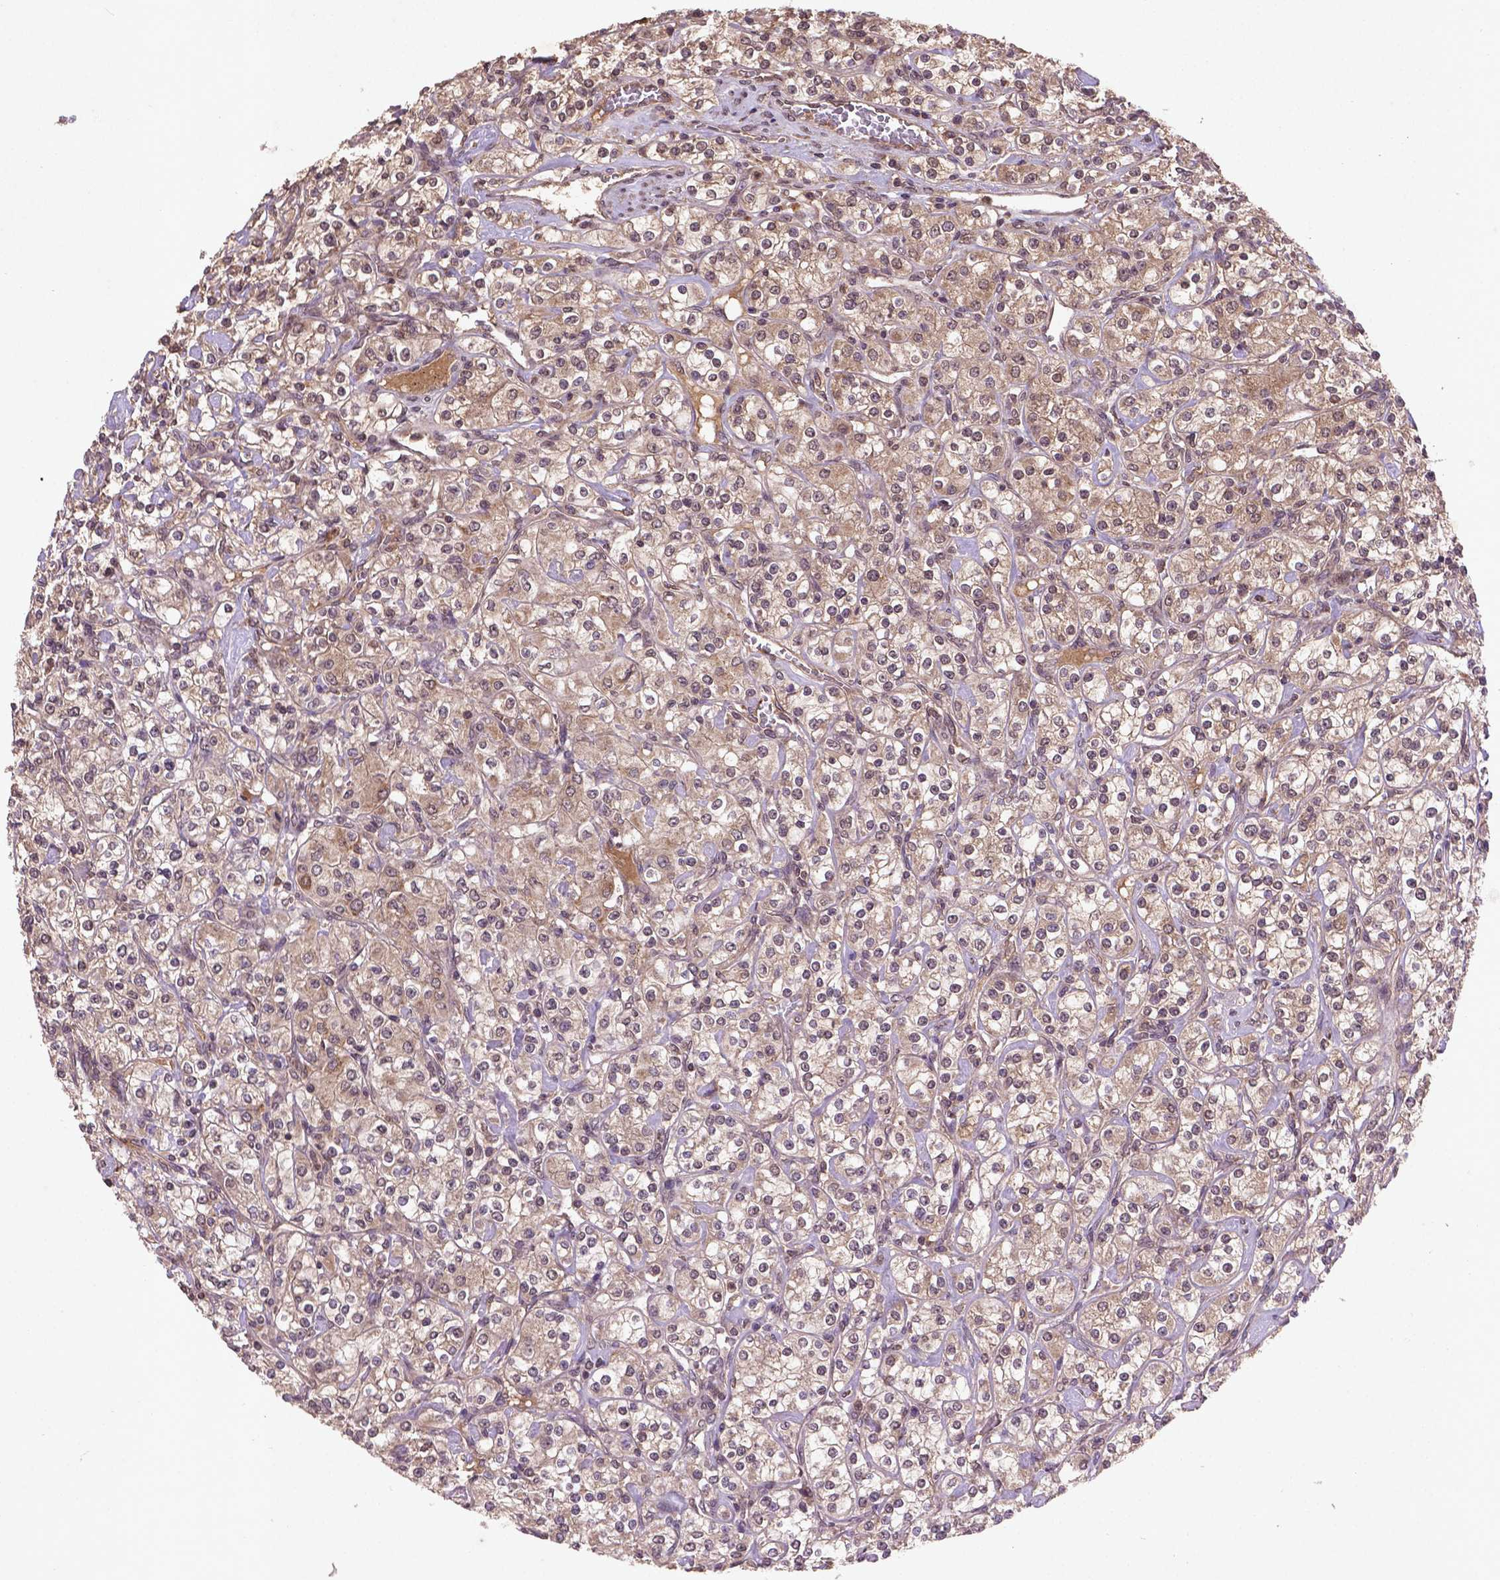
{"staining": {"intensity": "weak", "quantity": ">75%", "location": "cytoplasmic/membranous"}, "tissue": "renal cancer", "cell_type": "Tumor cells", "image_type": "cancer", "snomed": [{"axis": "morphology", "description": "Adenocarcinoma, NOS"}, {"axis": "topography", "description": "Kidney"}], "caption": "Tumor cells display low levels of weak cytoplasmic/membranous expression in approximately >75% of cells in adenocarcinoma (renal). Nuclei are stained in blue.", "gene": "NIPAL2", "patient": {"sex": "male", "age": 77}}